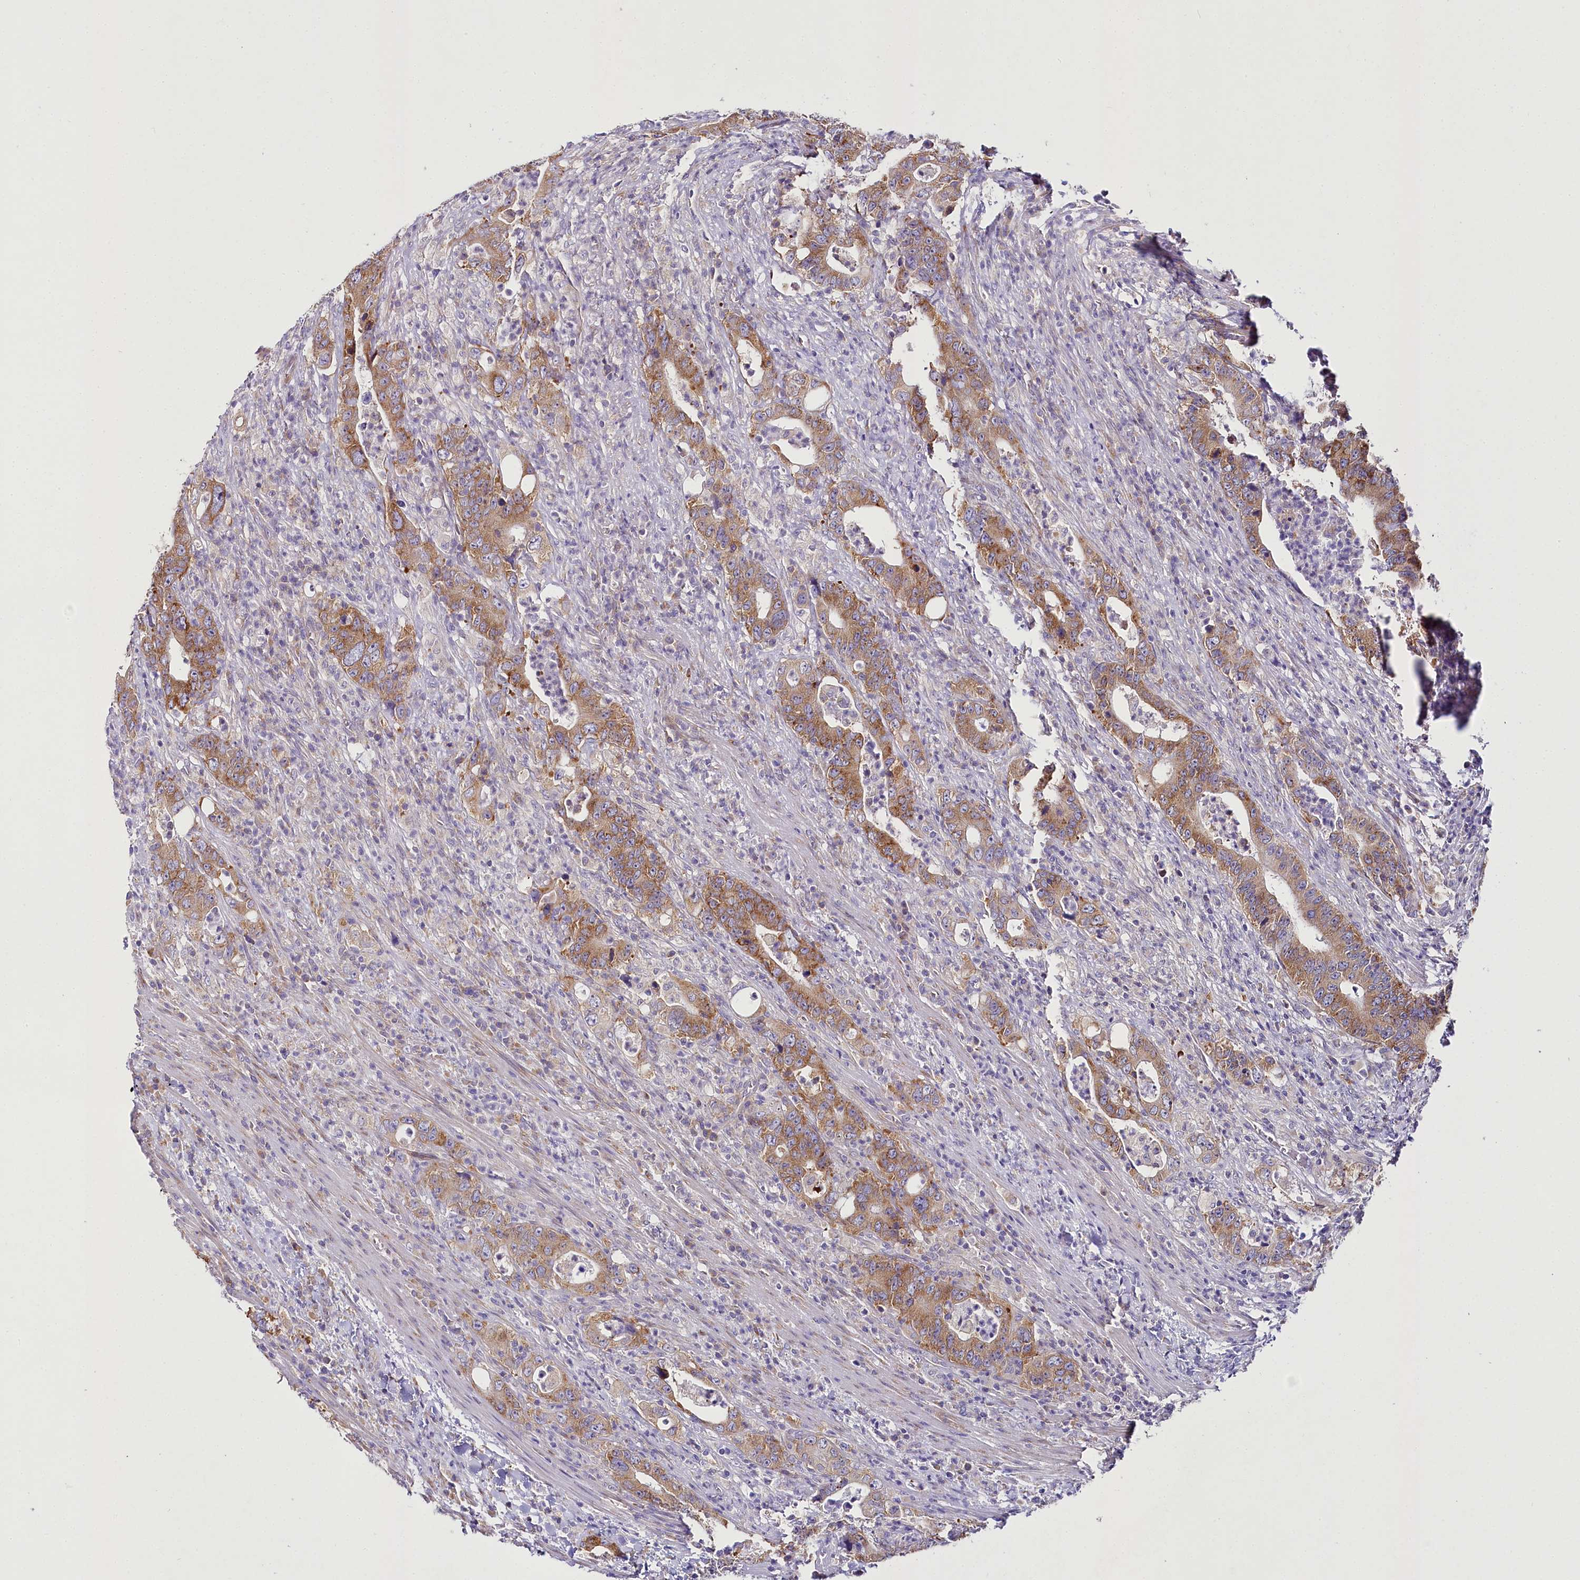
{"staining": {"intensity": "moderate", "quantity": ">75%", "location": "cytoplasmic/membranous"}, "tissue": "colorectal cancer", "cell_type": "Tumor cells", "image_type": "cancer", "snomed": [{"axis": "morphology", "description": "Adenocarcinoma, NOS"}, {"axis": "topography", "description": "Colon"}], "caption": "IHC micrograph of colorectal cancer stained for a protein (brown), which displays medium levels of moderate cytoplasmic/membranous staining in approximately >75% of tumor cells.", "gene": "THUMPD3", "patient": {"sex": "female", "age": 75}}